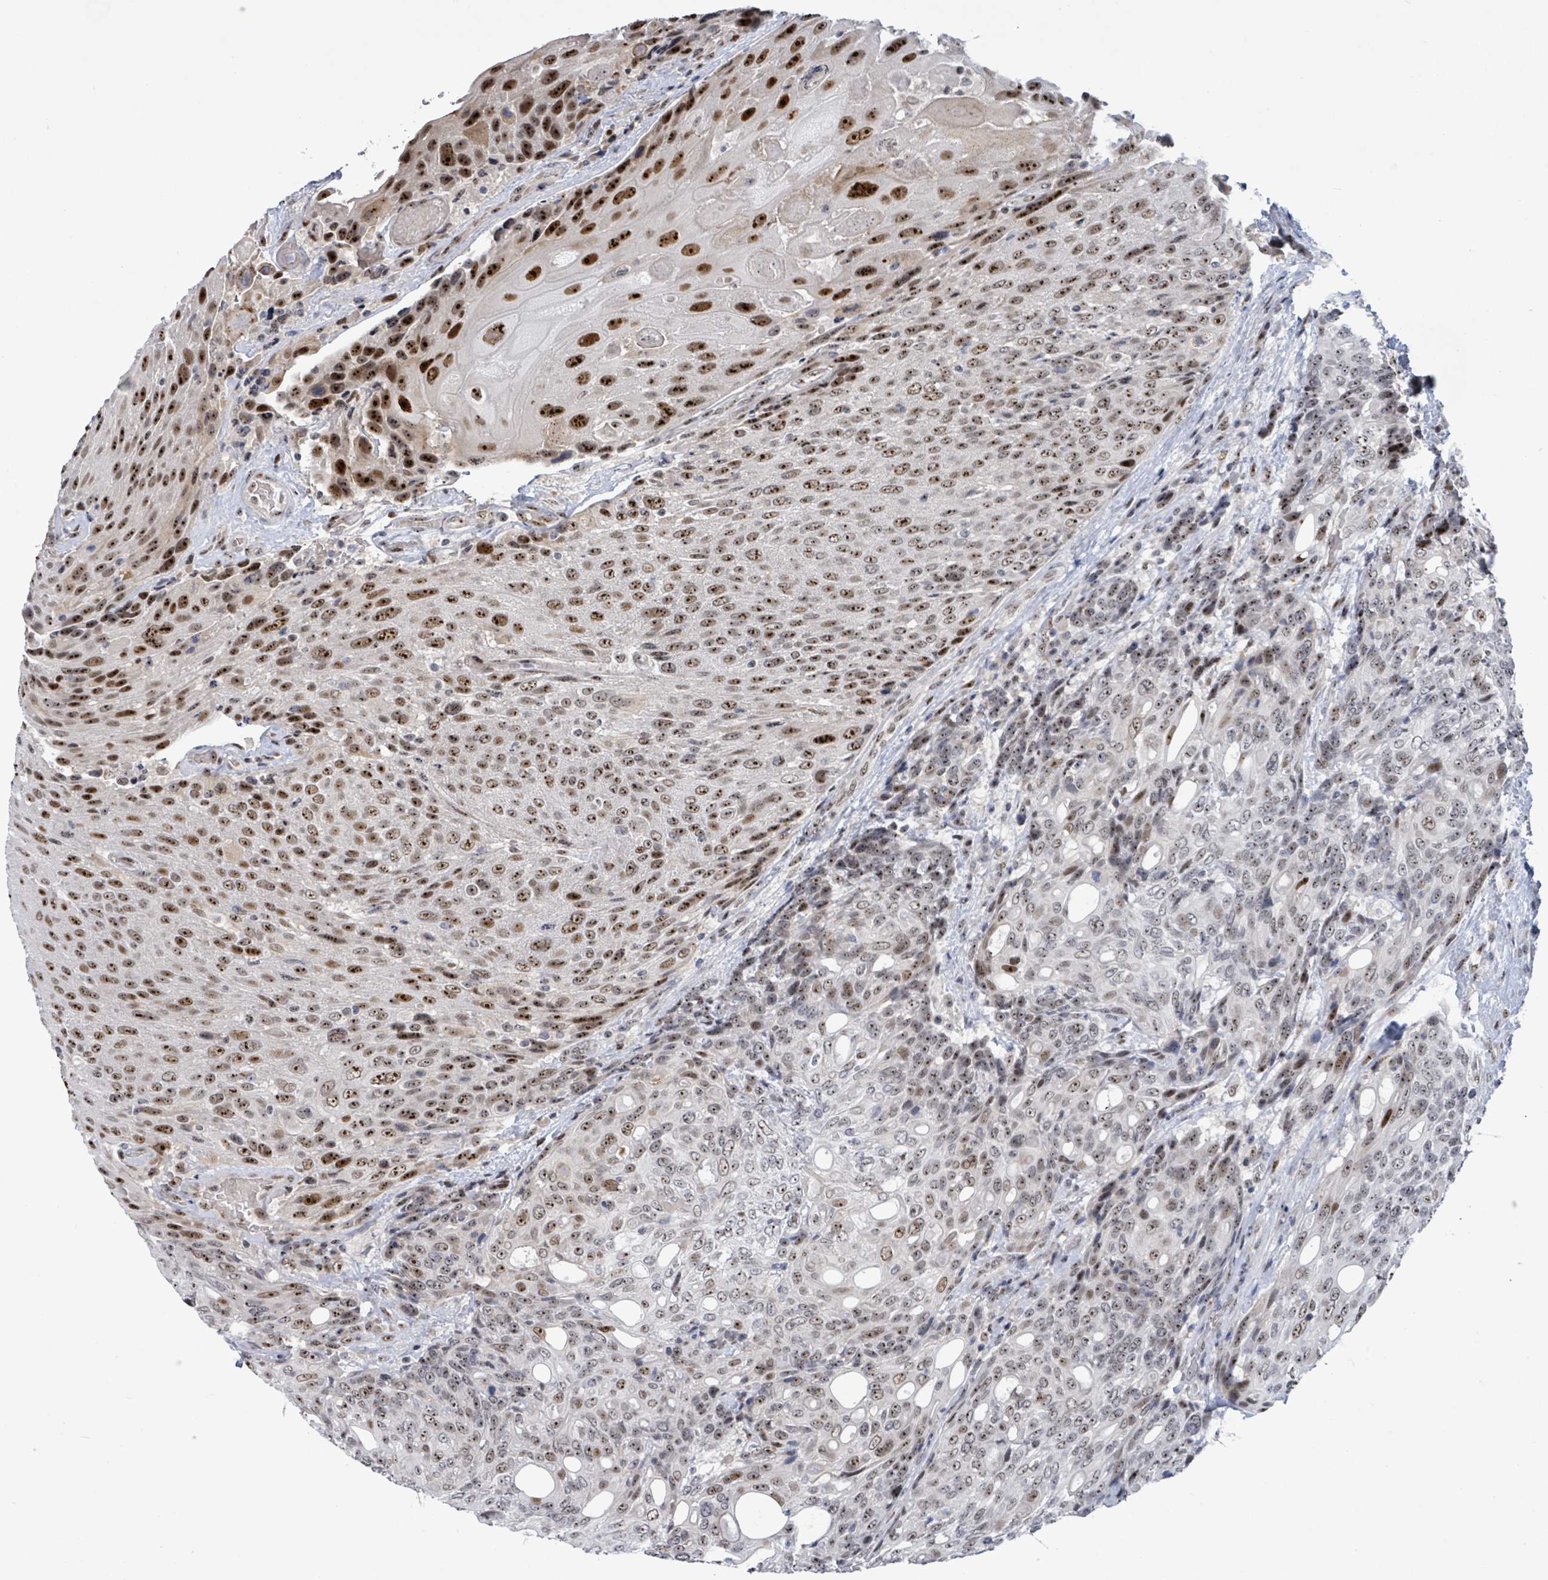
{"staining": {"intensity": "strong", "quantity": ">75%", "location": "nuclear"}, "tissue": "urothelial cancer", "cell_type": "Tumor cells", "image_type": "cancer", "snomed": [{"axis": "morphology", "description": "Urothelial carcinoma, High grade"}, {"axis": "topography", "description": "Urinary bladder"}], "caption": "About >75% of tumor cells in human urothelial cancer display strong nuclear protein staining as visualized by brown immunohistochemical staining.", "gene": "RRN3", "patient": {"sex": "female", "age": 70}}